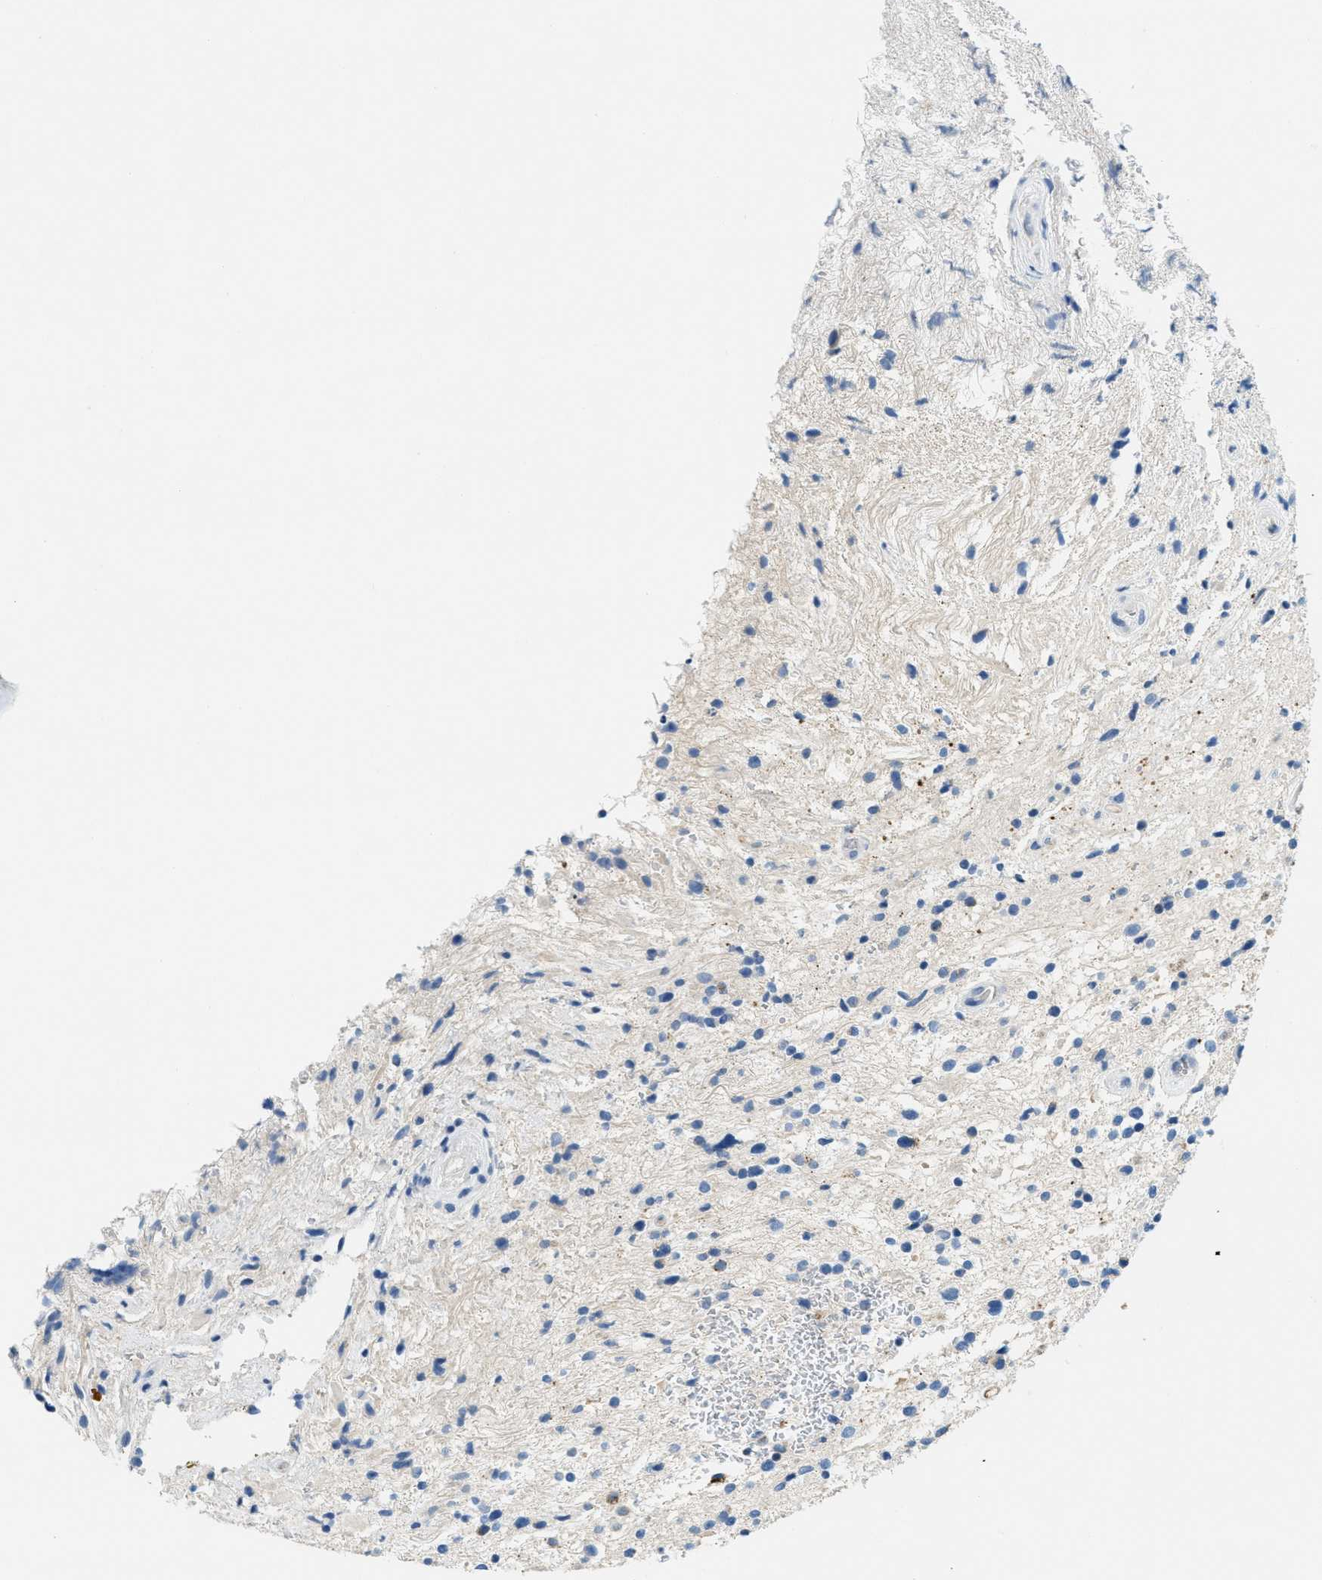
{"staining": {"intensity": "negative", "quantity": "none", "location": "none"}, "tissue": "glioma", "cell_type": "Tumor cells", "image_type": "cancer", "snomed": [{"axis": "morphology", "description": "Glioma, malignant, High grade"}, {"axis": "topography", "description": "Brain"}], "caption": "A histopathology image of malignant glioma (high-grade) stained for a protein displays no brown staining in tumor cells.", "gene": "A2M", "patient": {"sex": "male", "age": 33}}